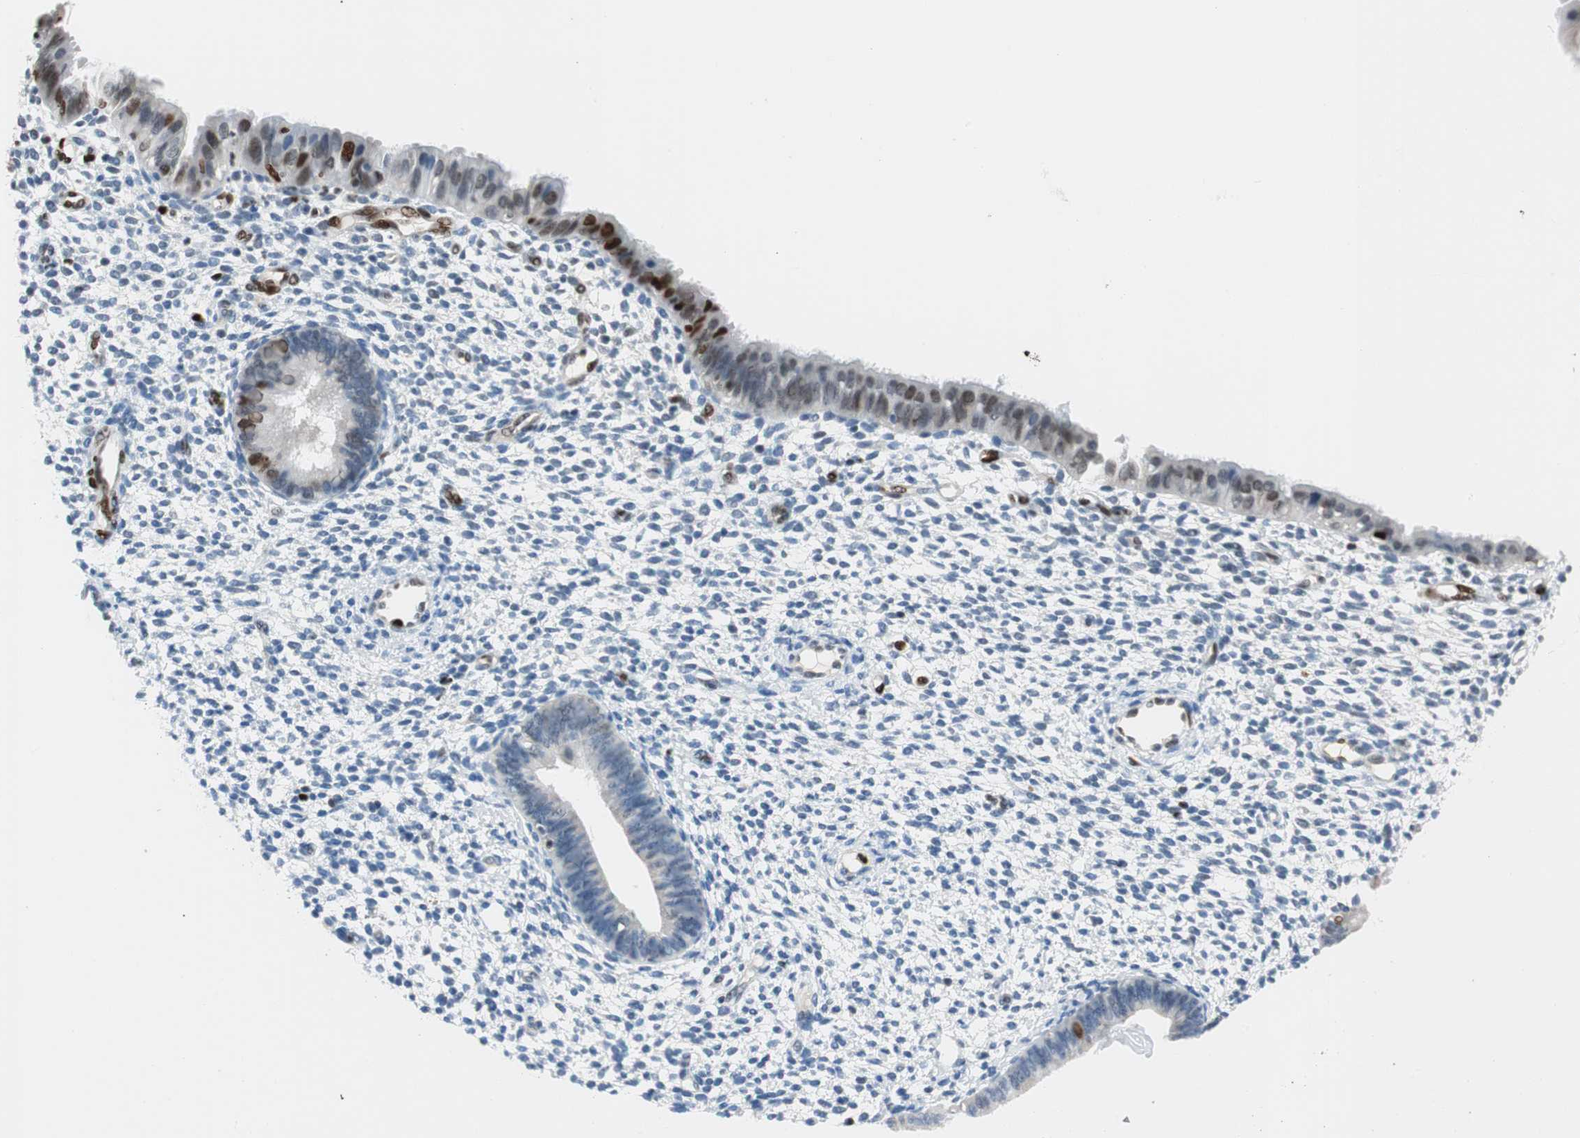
{"staining": {"intensity": "negative", "quantity": "none", "location": "none"}, "tissue": "endometrium", "cell_type": "Cells in endometrial stroma", "image_type": "normal", "snomed": [{"axis": "morphology", "description": "Normal tissue, NOS"}, {"axis": "topography", "description": "Endometrium"}], "caption": "An image of endometrium stained for a protein demonstrates no brown staining in cells in endometrial stroma. Nuclei are stained in blue.", "gene": "EZH2", "patient": {"sex": "female", "age": 61}}